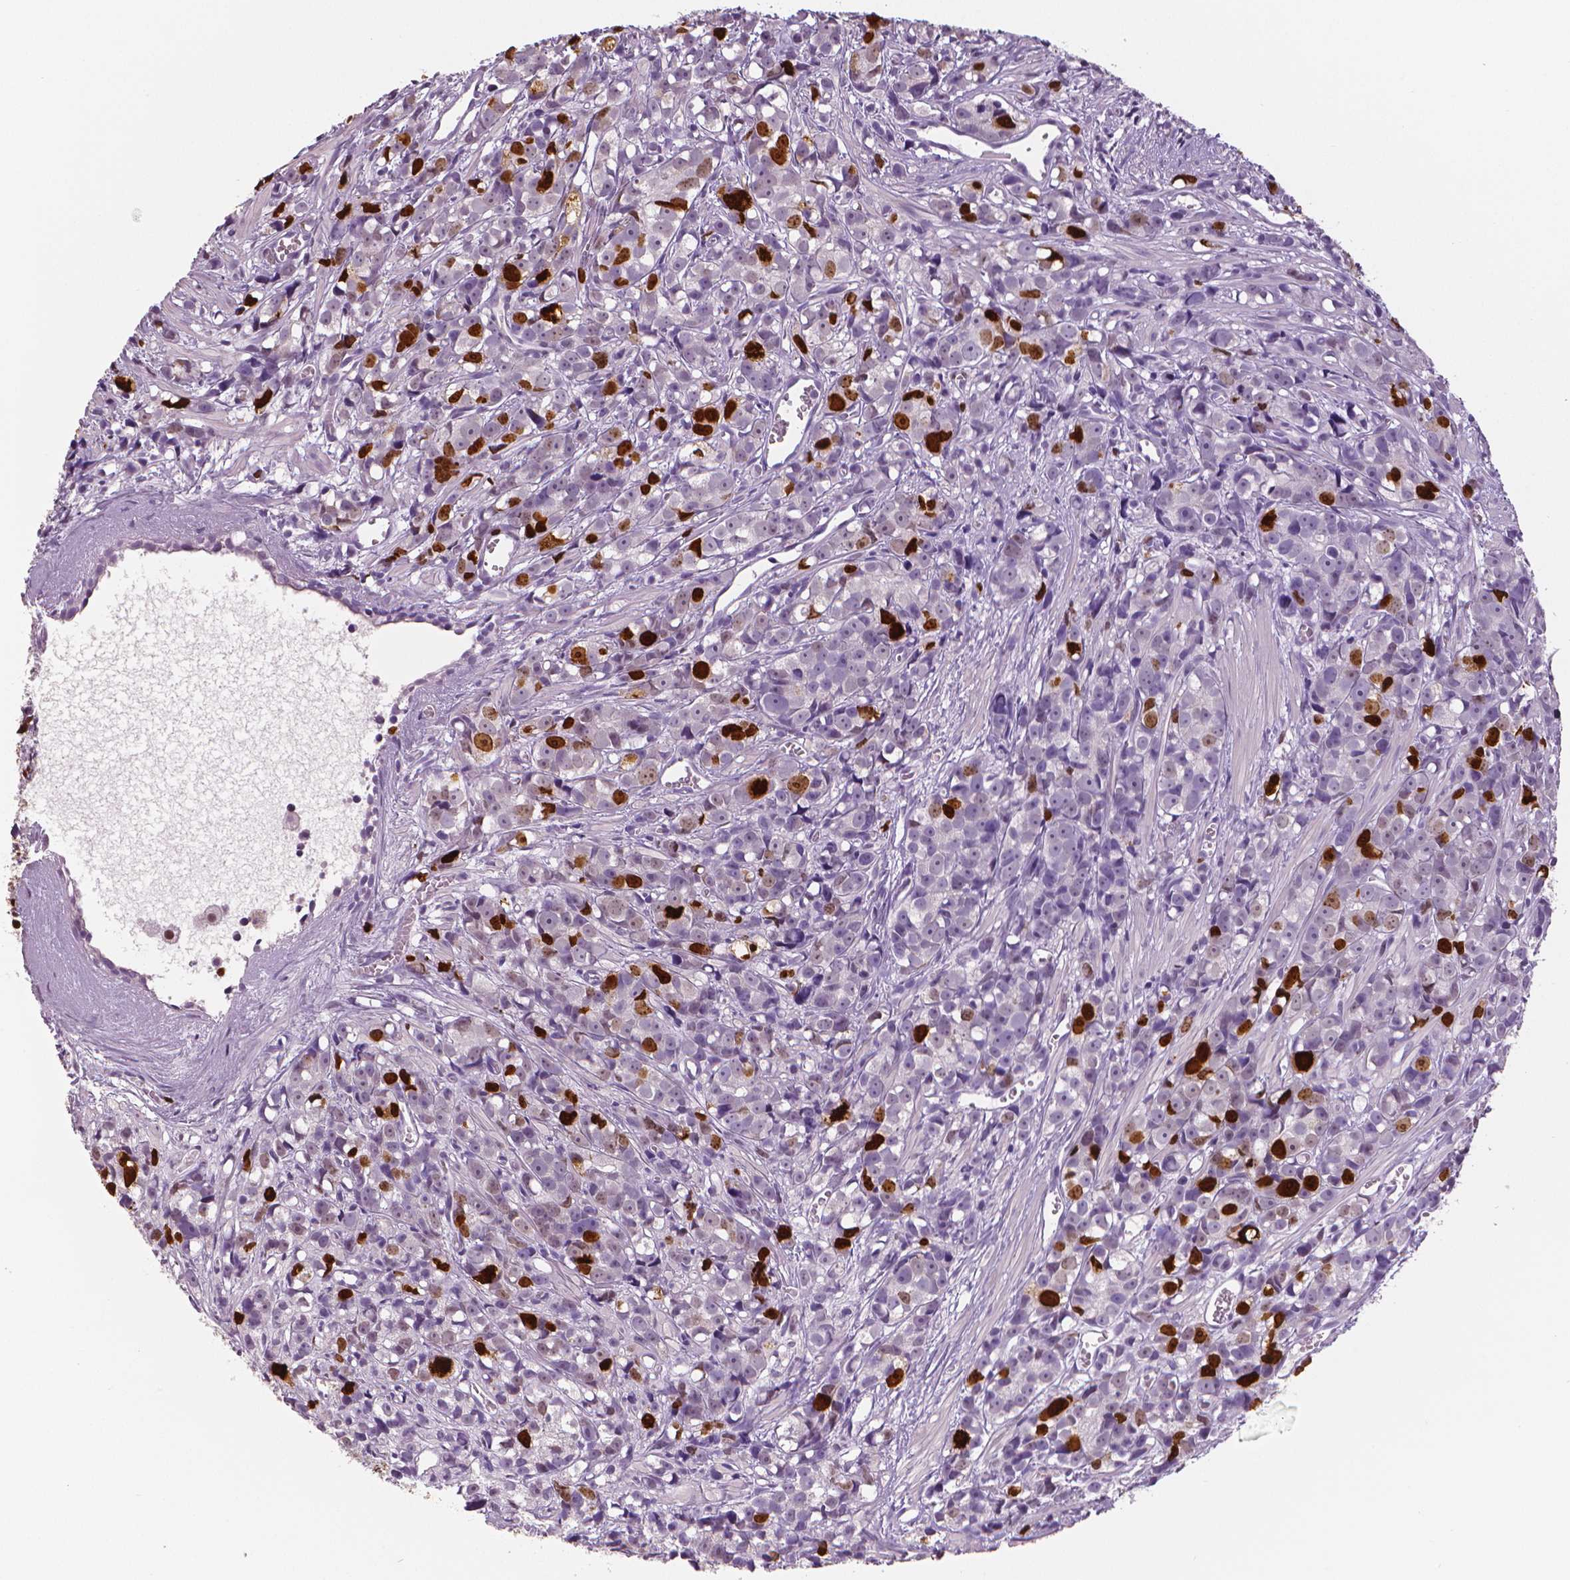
{"staining": {"intensity": "strong", "quantity": "25%-75%", "location": "nuclear"}, "tissue": "prostate cancer", "cell_type": "Tumor cells", "image_type": "cancer", "snomed": [{"axis": "morphology", "description": "Adenocarcinoma, High grade"}, {"axis": "topography", "description": "Prostate"}], "caption": "Immunohistochemical staining of human prostate cancer (adenocarcinoma (high-grade)) displays high levels of strong nuclear protein expression in approximately 25%-75% of tumor cells.", "gene": "MKI67", "patient": {"sex": "male", "age": 77}}